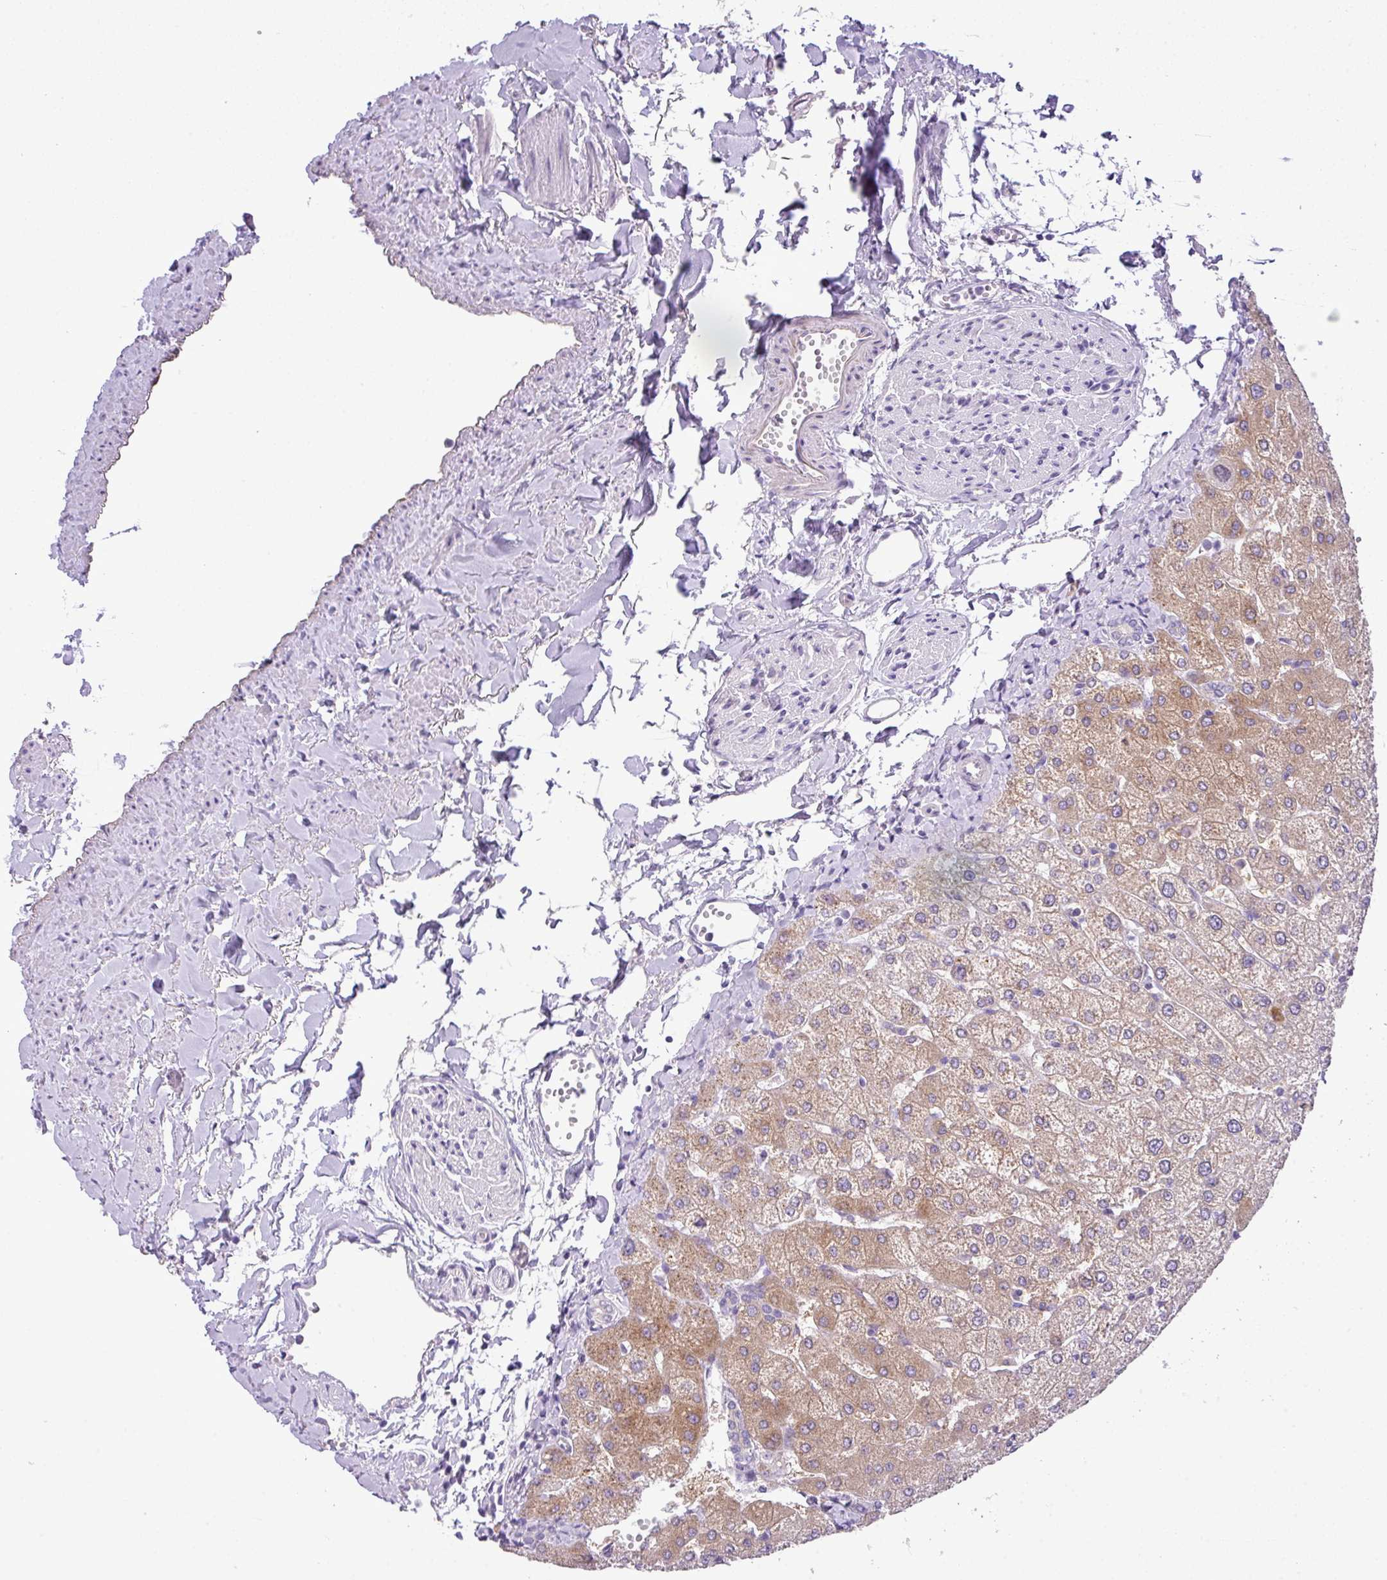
{"staining": {"intensity": "negative", "quantity": "none", "location": "none"}, "tissue": "liver", "cell_type": "Cholangiocytes", "image_type": "normal", "snomed": [{"axis": "morphology", "description": "Normal tissue, NOS"}, {"axis": "topography", "description": "Liver"}], "caption": "DAB (3,3'-diaminobenzidine) immunohistochemical staining of unremarkable liver demonstrates no significant expression in cholangiocytes.", "gene": "ENSG00000273748", "patient": {"sex": "female", "age": 54}}